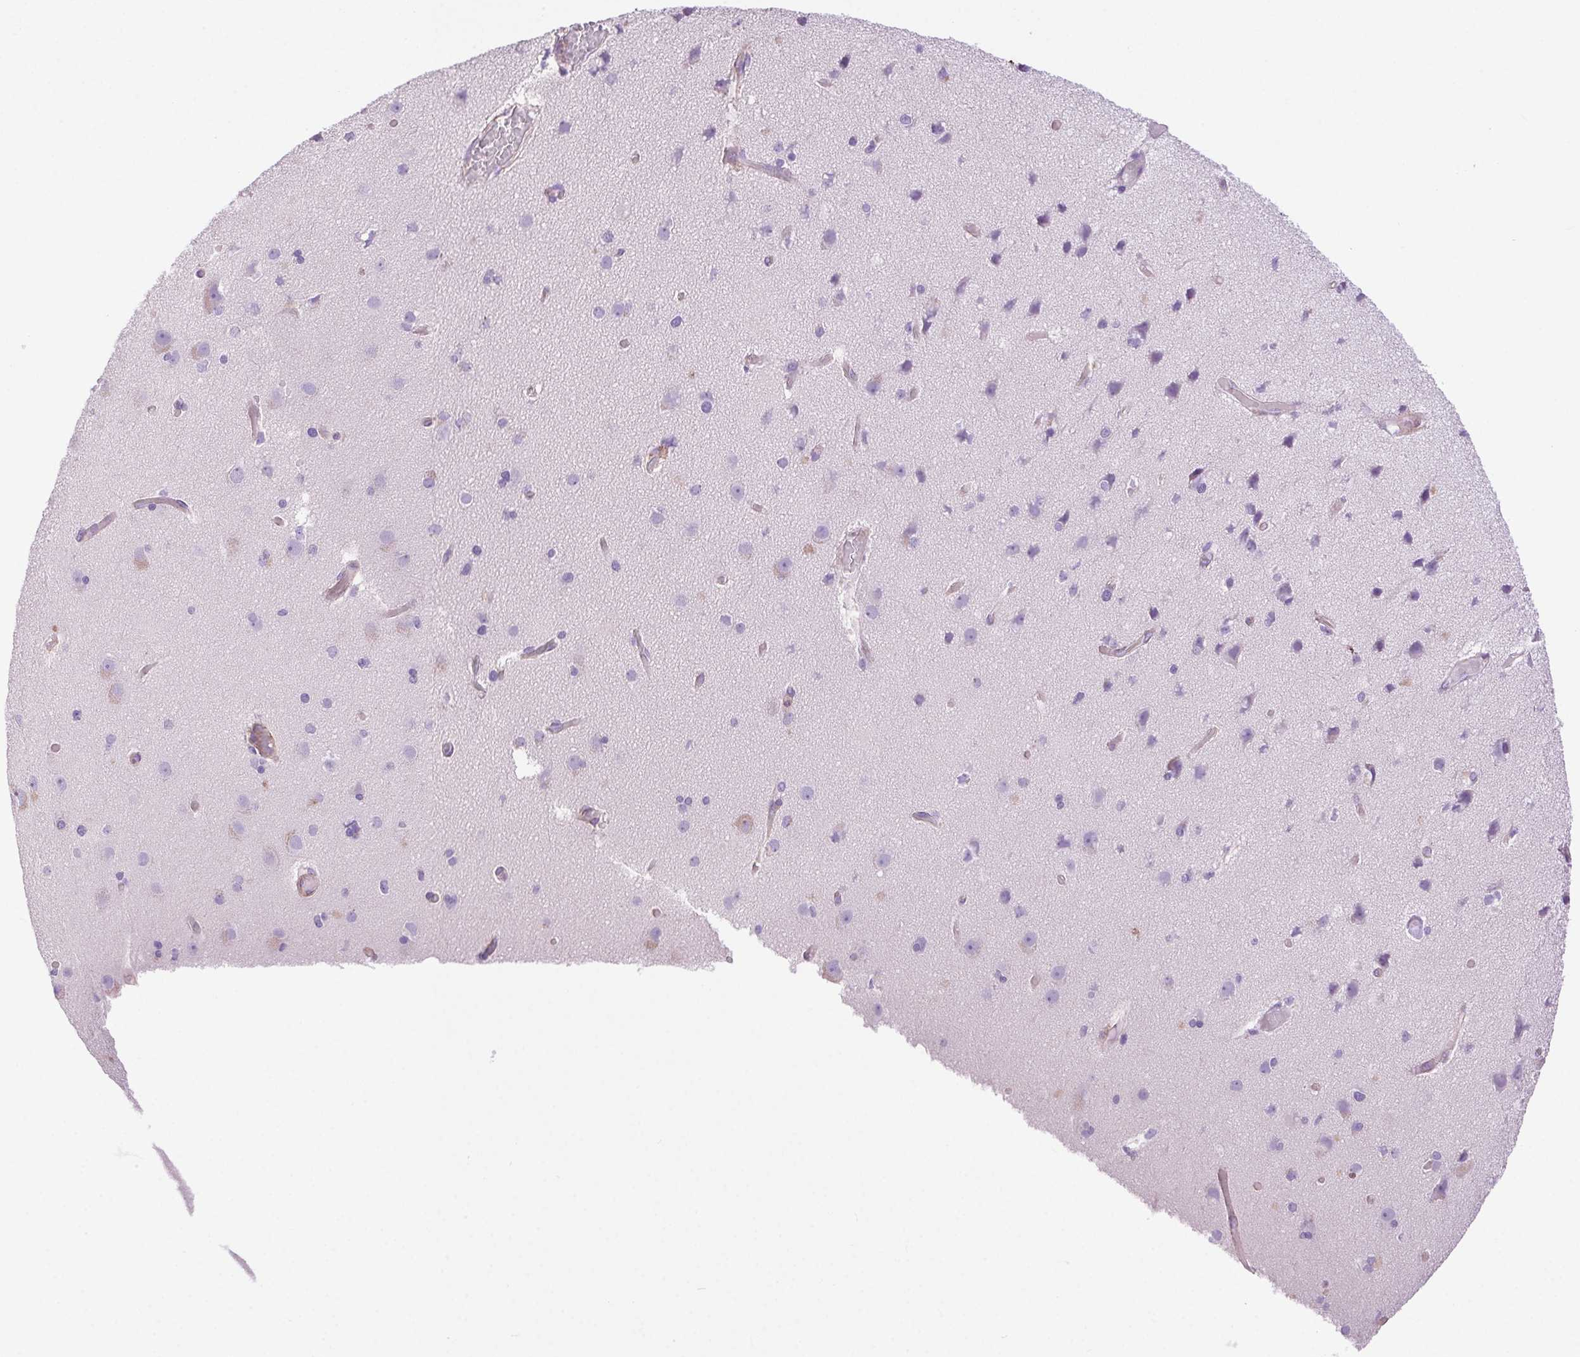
{"staining": {"intensity": "moderate", "quantity": "25%-75%", "location": "cytoplasmic/membranous"}, "tissue": "cerebral cortex", "cell_type": "Endothelial cells", "image_type": "normal", "snomed": [{"axis": "morphology", "description": "Normal tissue, NOS"}, {"axis": "morphology", "description": "Glioma, malignant, High grade"}, {"axis": "topography", "description": "Cerebral cortex"}], "caption": "An immunohistochemistry (IHC) histopathology image of normal tissue is shown. Protein staining in brown highlights moderate cytoplasmic/membranous positivity in cerebral cortex within endothelial cells.", "gene": "SHCBP1L", "patient": {"sex": "male", "age": 71}}